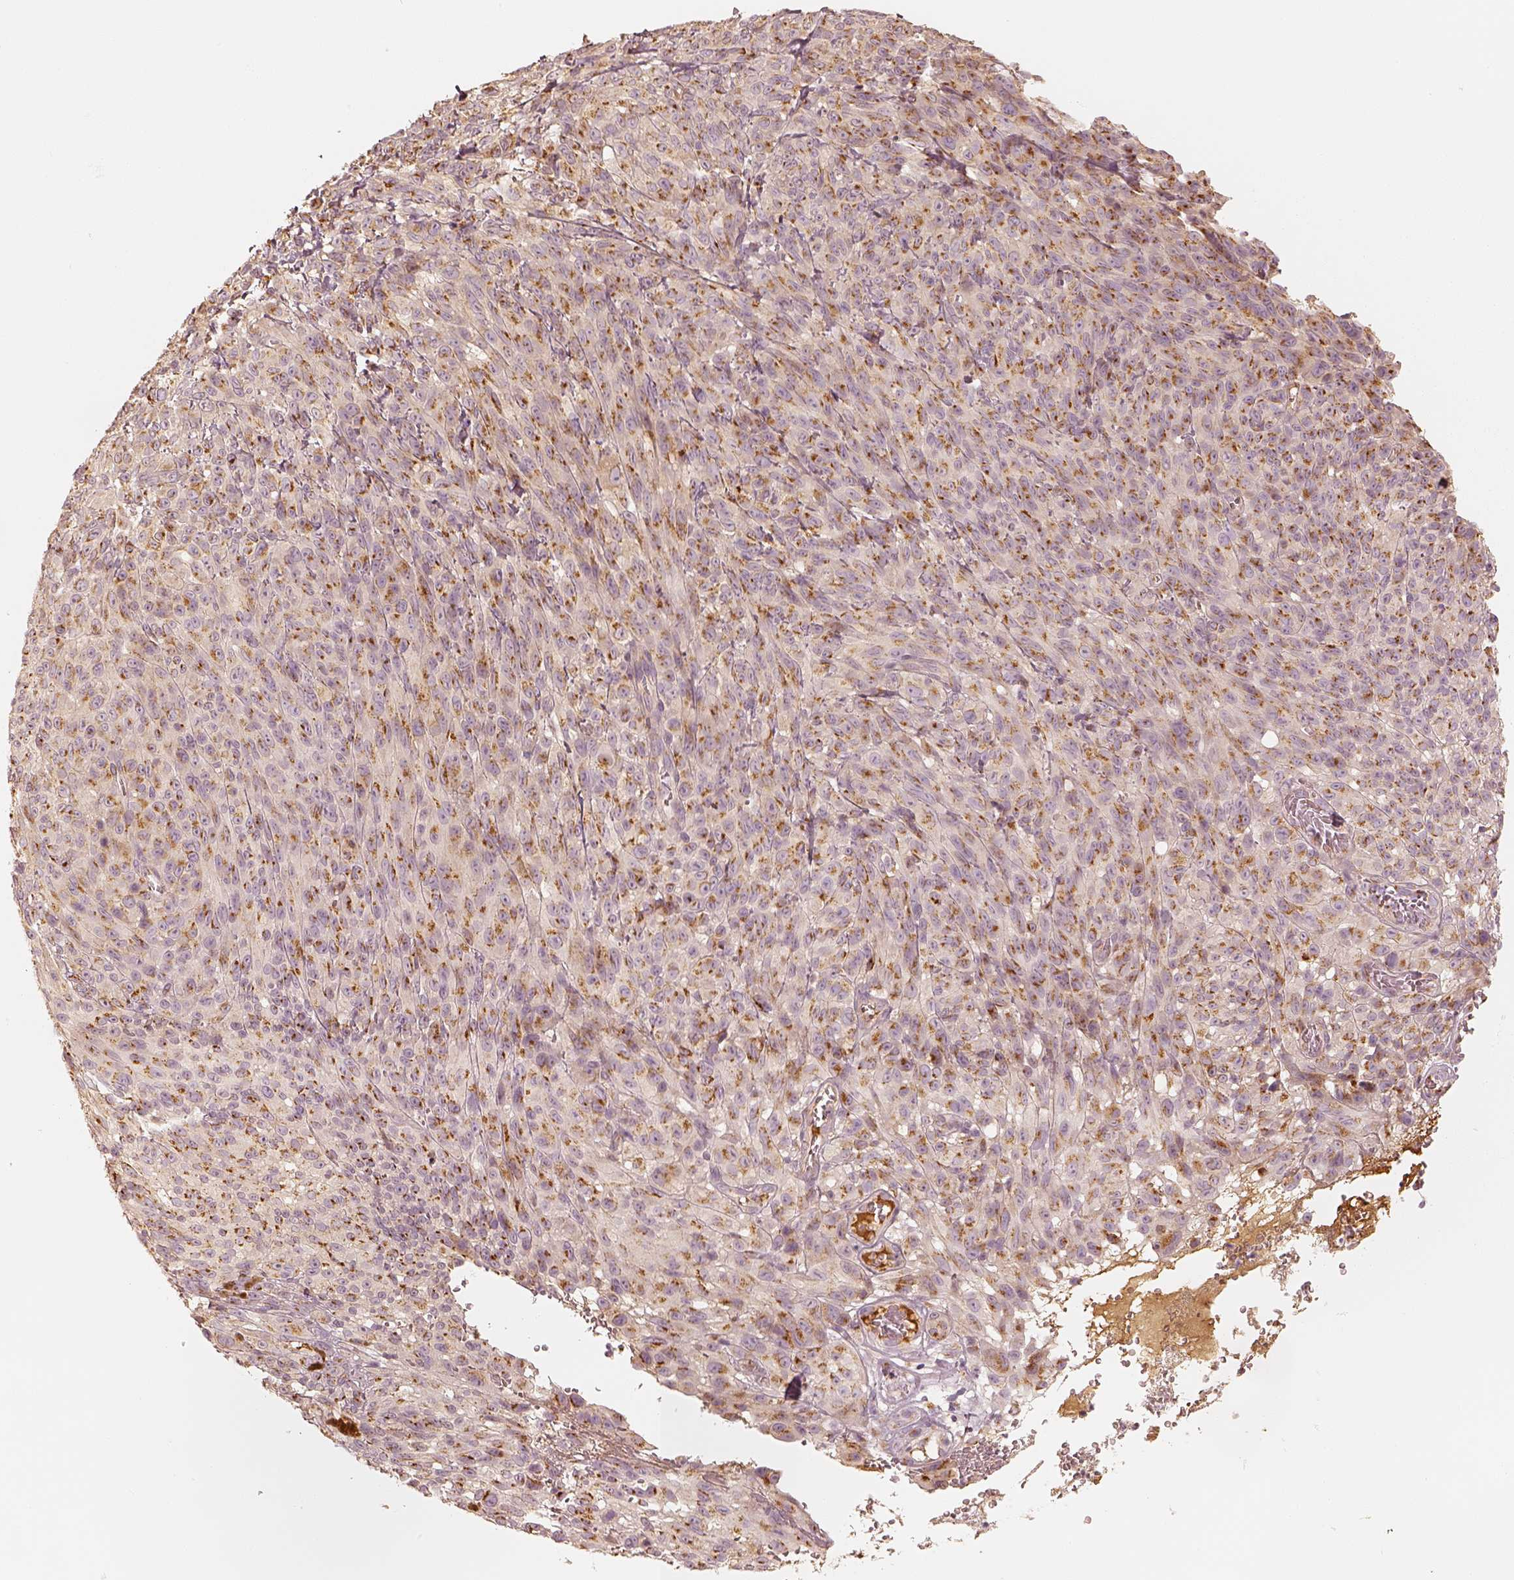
{"staining": {"intensity": "moderate", "quantity": ">75%", "location": "cytoplasmic/membranous"}, "tissue": "melanoma", "cell_type": "Tumor cells", "image_type": "cancer", "snomed": [{"axis": "morphology", "description": "Malignant melanoma, NOS"}, {"axis": "topography", "description": "Skin"}], "caption": "This is an image of immunohistochemistry (IHC) staining of malignant melanoma, which shows moderate positivity in the cytoplasmic/membranous of tumor cells.", "gene": "GORASP2", "patient": {"sex": "male", "age": 83}}